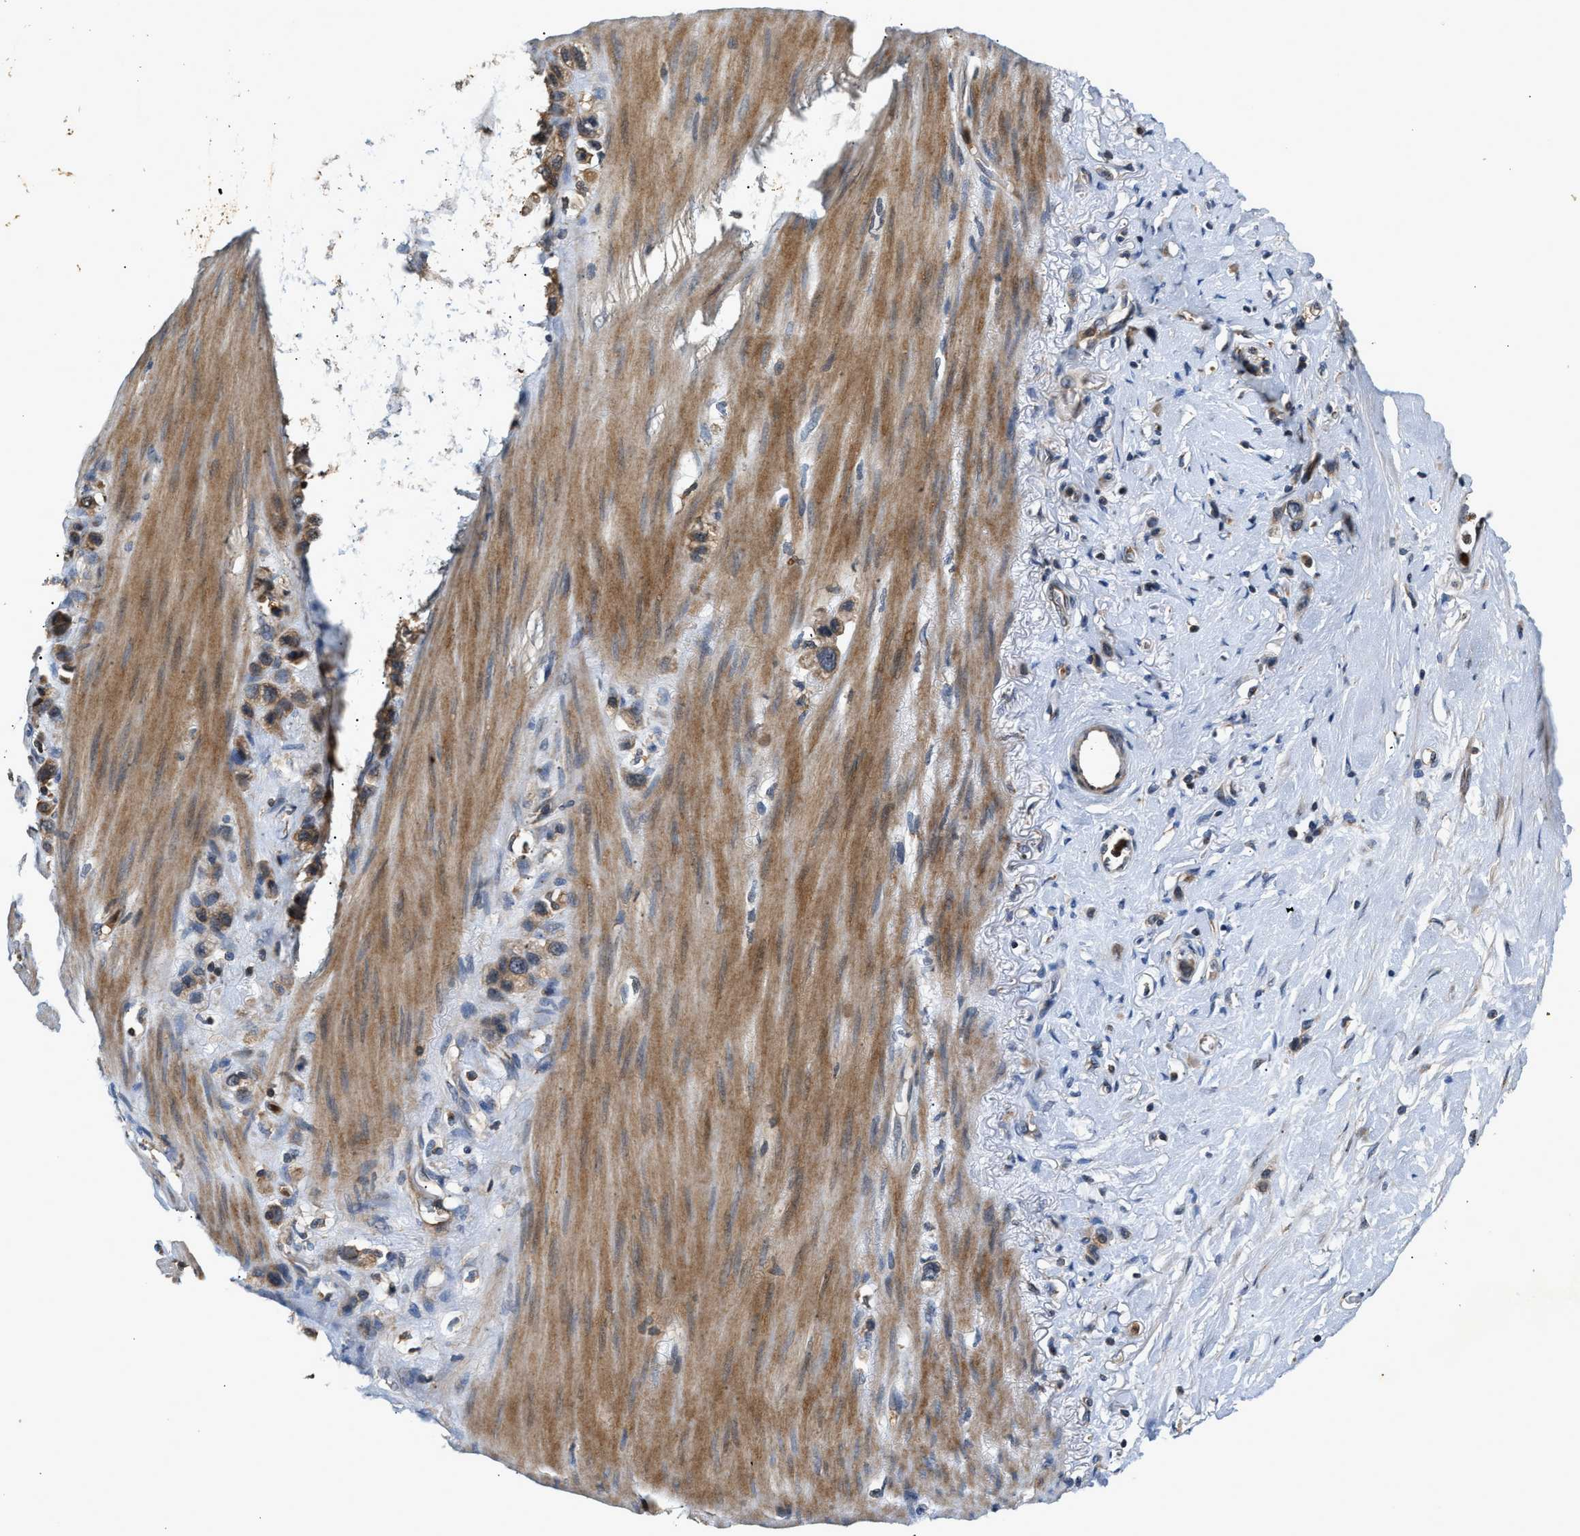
{"staining": {"intensity": "moderate", "quantity": ">75%", "location": "cytoplasmic/membranous"}, "tissue": "stomach cancer", "cell_type": "Tumor cells", "image_type": "cancer", "snomed": [{"axis": "morphology", "description": "Normal tissue, NOS"}, {"axis": "morphology", "description": "Adenocarcinoma, NOS"}, {"axis": "morphology", "description": "Adenocarcinoma, High grade"}, {"axis": "topography", "description": "Stomach, upper"}, {"axis": "topography", "description": "Stomach"}], "caption": "Immunohistochemistry (IHC) image of human high-grade adenocarcinoma (stomach) stained for a protein (brown), which shows medium levels of moderate cytoplasmic/membranous staining in about >75% of tumor cells.", "gene": "CHUK", "patient": {"sex": "female", "age": 65}}